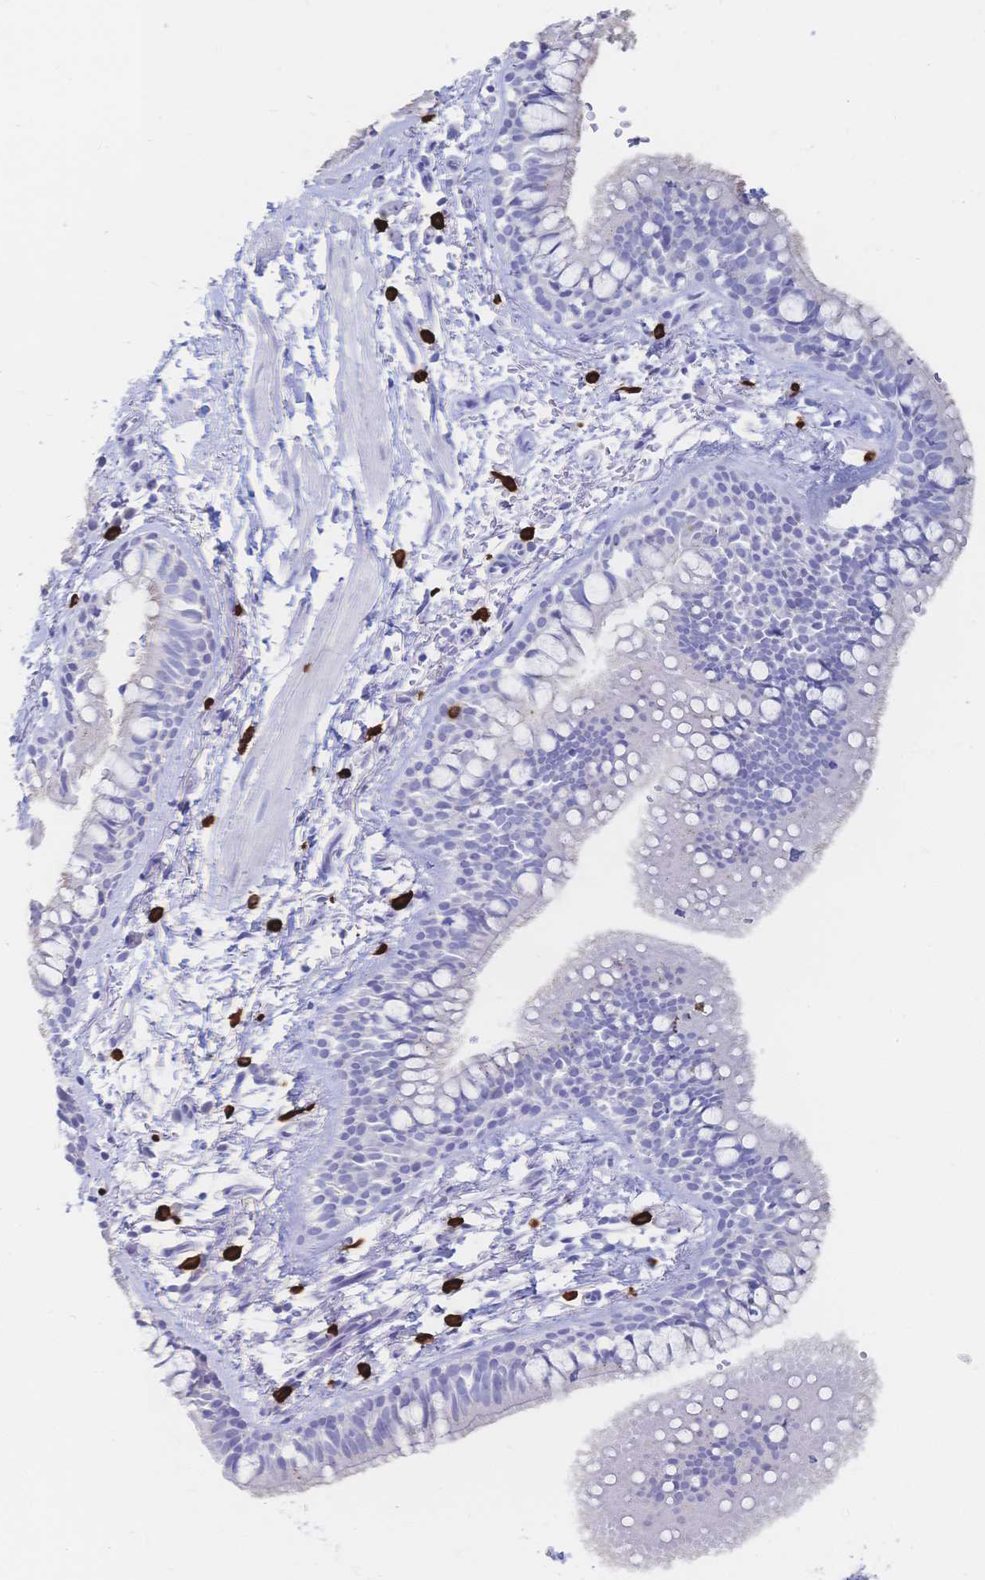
{"staining": {"intensity": "negative", "quantity": "none", "location": "none"}, "tissue": "bronchus", "cell_type": "Respiratory epithelial cells", "image_type": "normal", "snomed": [{"axis": "morphology", "description": "Normal tissue, NOS"}, {"axis": "topography", "description": "Lymph node"}, {"axis": "topography", "description": "Cartilage tissue"}, {"axis": "topography", "description": "Bronchus"}], "caption": "DAB immunohistochemical staining of unremarkable human bronchus demonstrates no significant positivity in respiratory epithelial cells.", "gene": "IL2RB", "patient": {"sex": "female", "age": 70}}